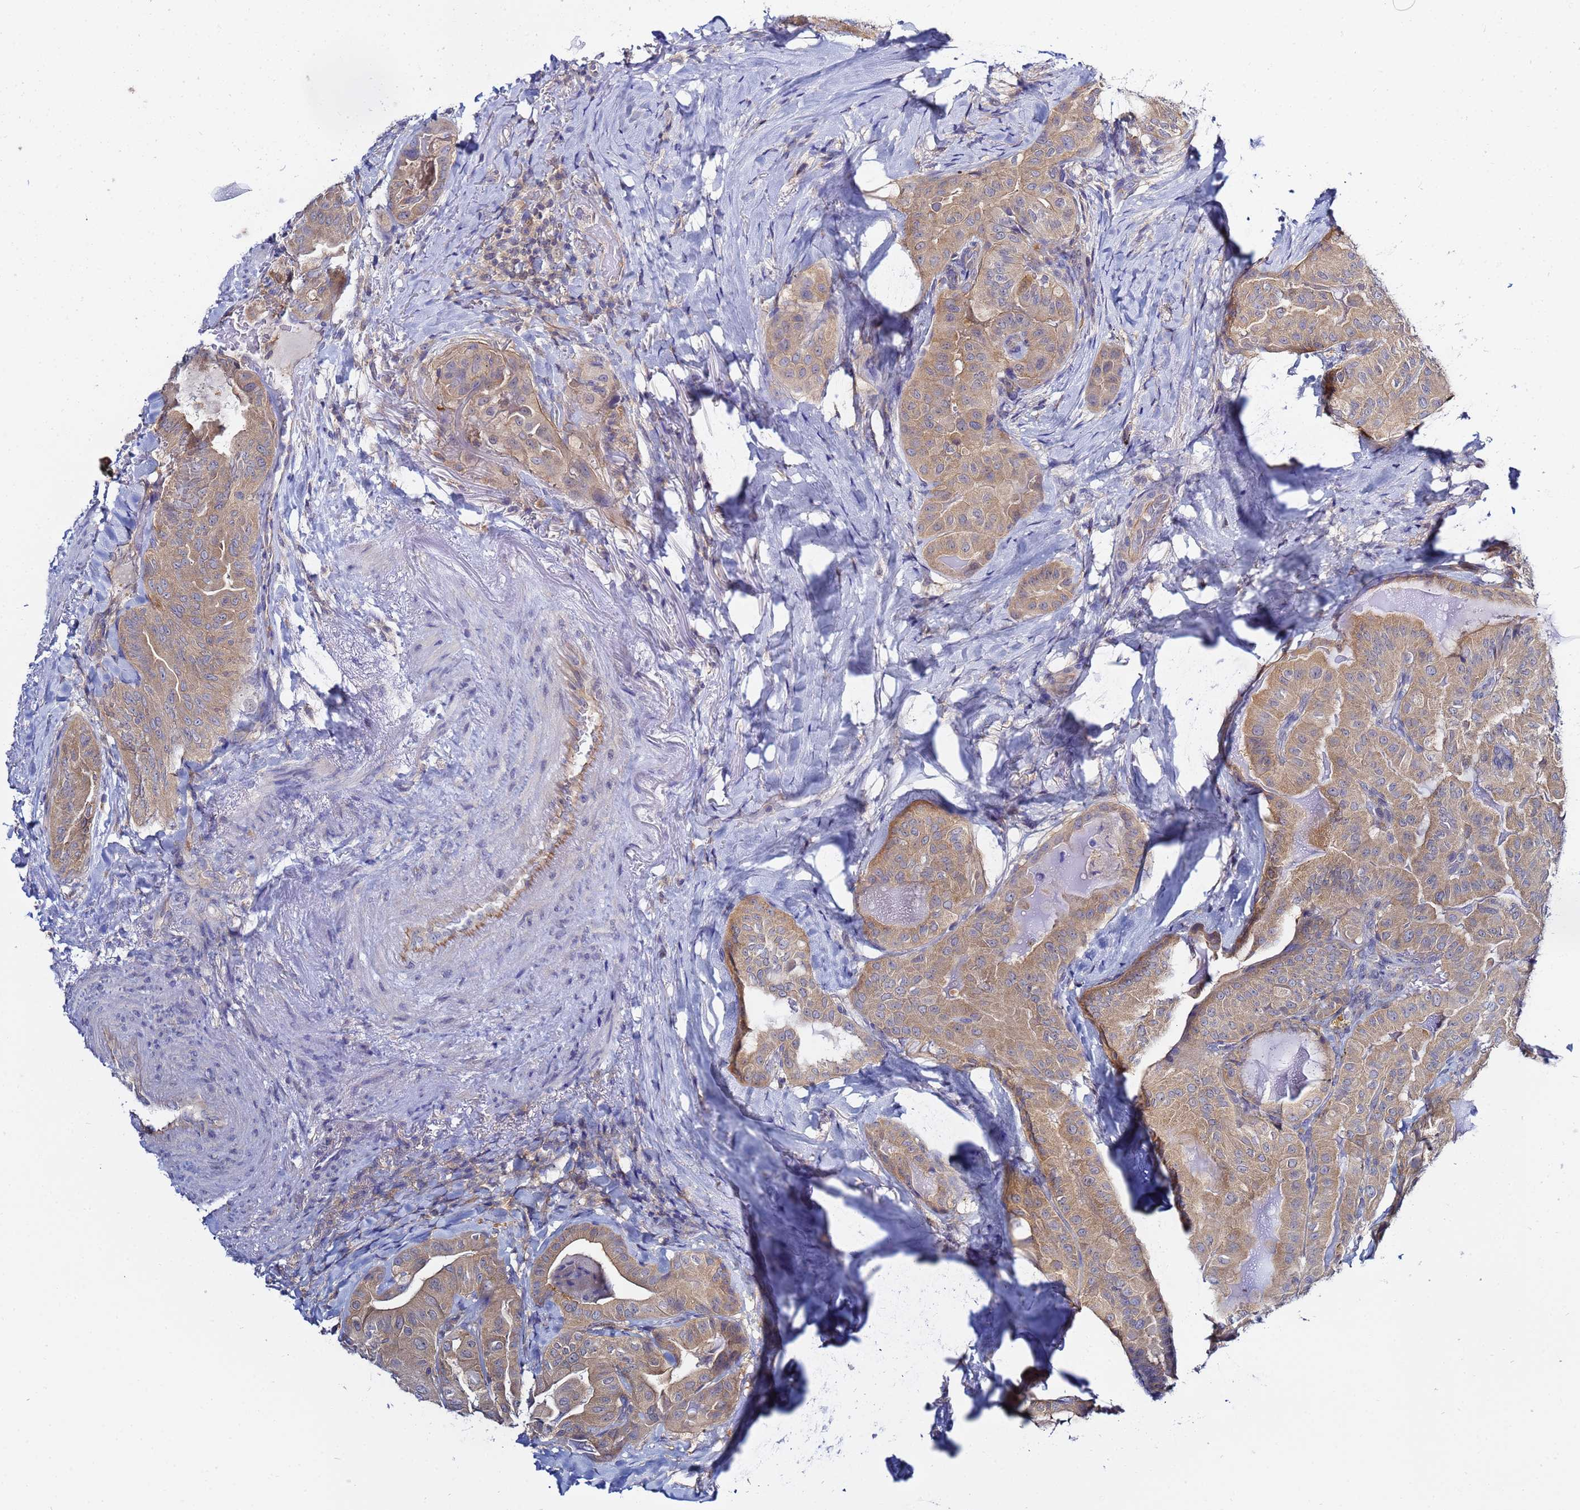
{"staining": {"intensity": "moderate", "quantity": ">75%", "location": "cytoplasmic/membranous"}, "tissue": "thyroid cancer", "cell_type": "Tumor cells", "image_type": "cancer", "snomed": [{"axis": "morphology", "description": "Papillary adenocarcinoma, NOS"}, {"axis": "topography", "description": "Thyroid gland"}], "caption": "Thyroid cancer (papillary adenocarcinoma) stained for a protein (brown) displays moderate cytoplasmic/membranous positive staining in about >75% of tumor cells.", "gene": "LENG1", "patient": {"sex": "female", "age": 68}}